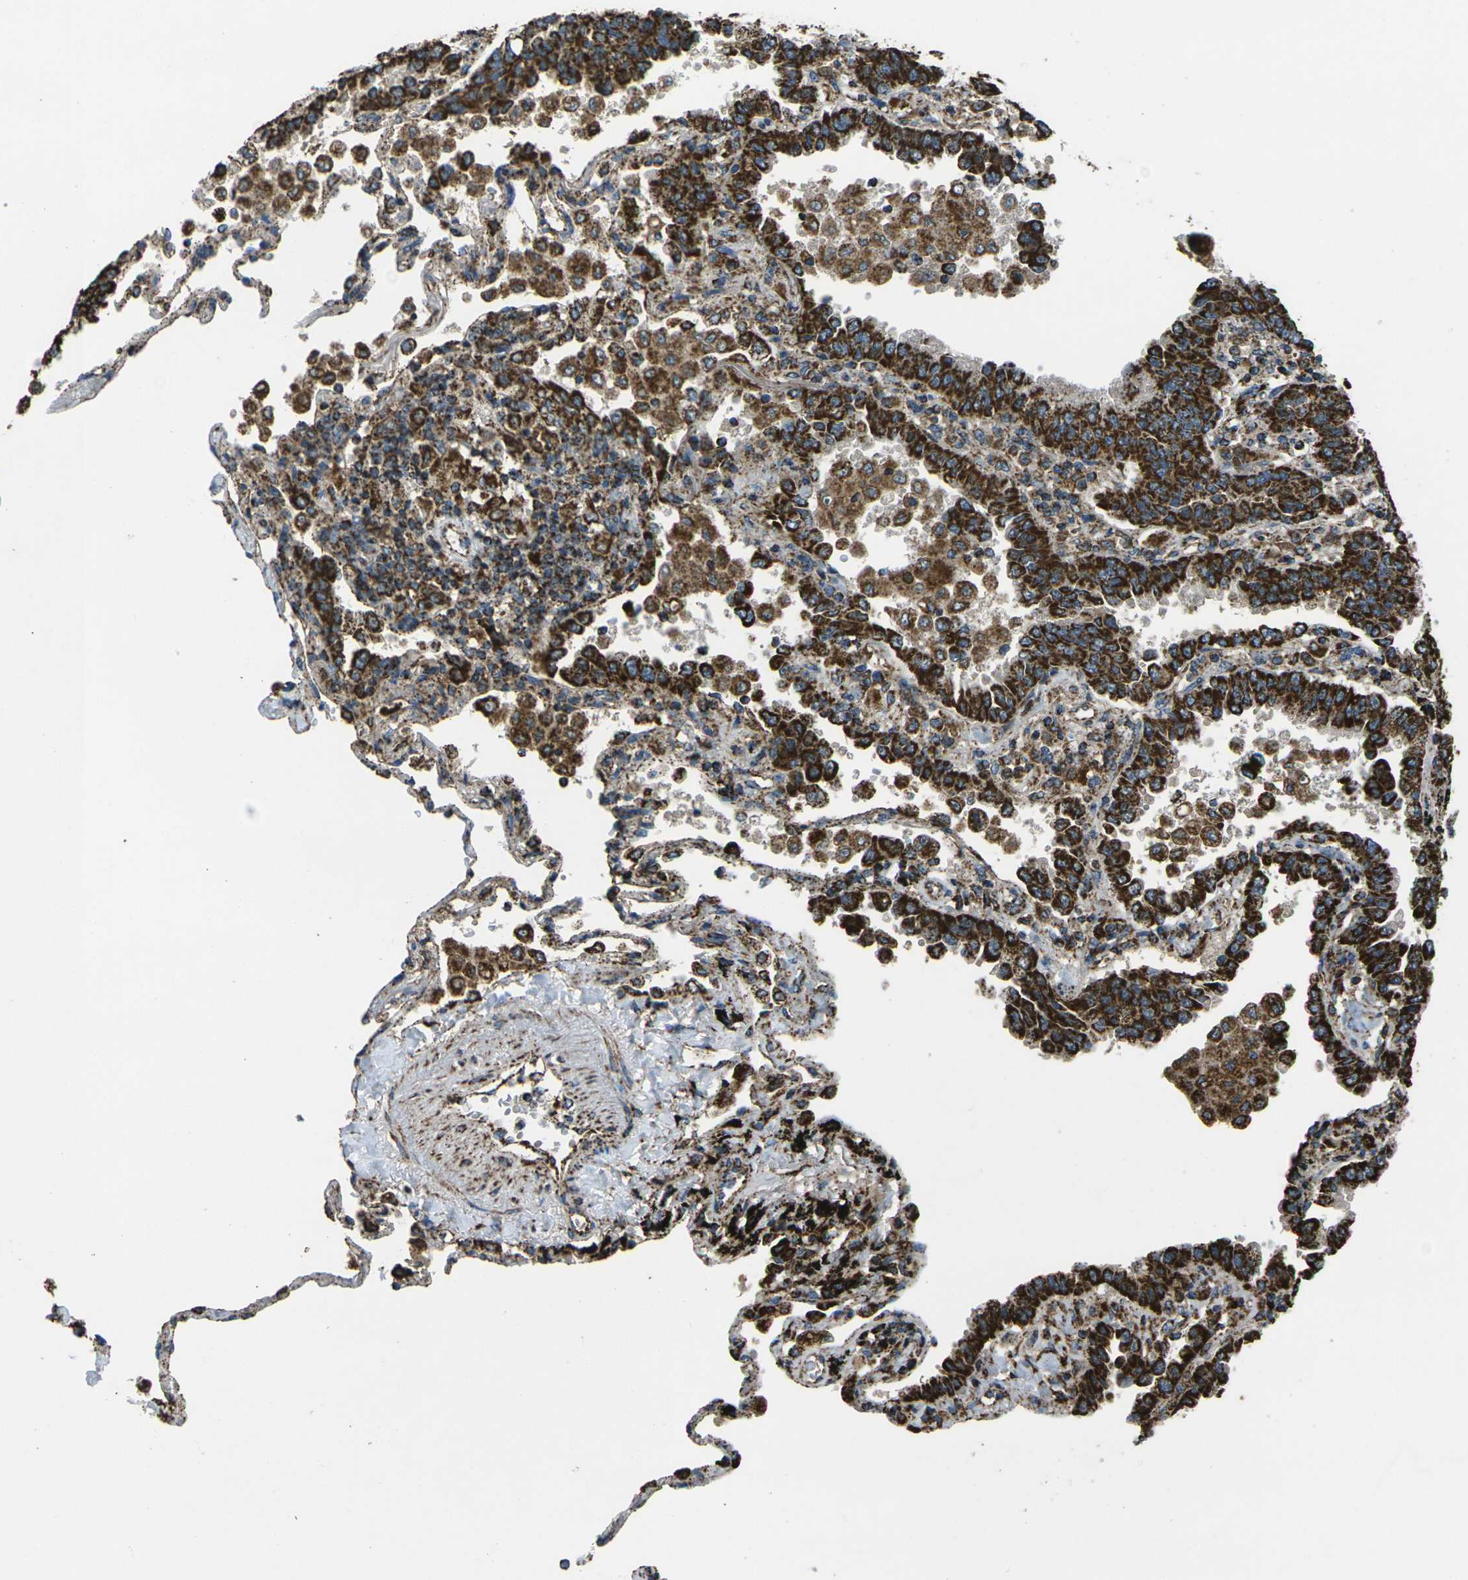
{"staining": {"intensity": "strong", "quantity": ">75%", "location": "cytoplasmic/membranous"}, "tissue": "lung cancer", "cell_type": "Tumor cells", "image_type": "cancer", "snomed": [{"axis": "morphology", "description": "Normal tissue, NOS"}, {"axis": "morphology", "description": "Adenocarcinoma, NOS"}, {"axis": "topography", "description": "Lung"}], "caption": "Protein analysis of lung cancer tissue reveals strong cytoplasmic/membranous expression in approximately >75% of tumor cells.", "gene": "KLHL5", "patient": {"sex": "male", "age": 59}}